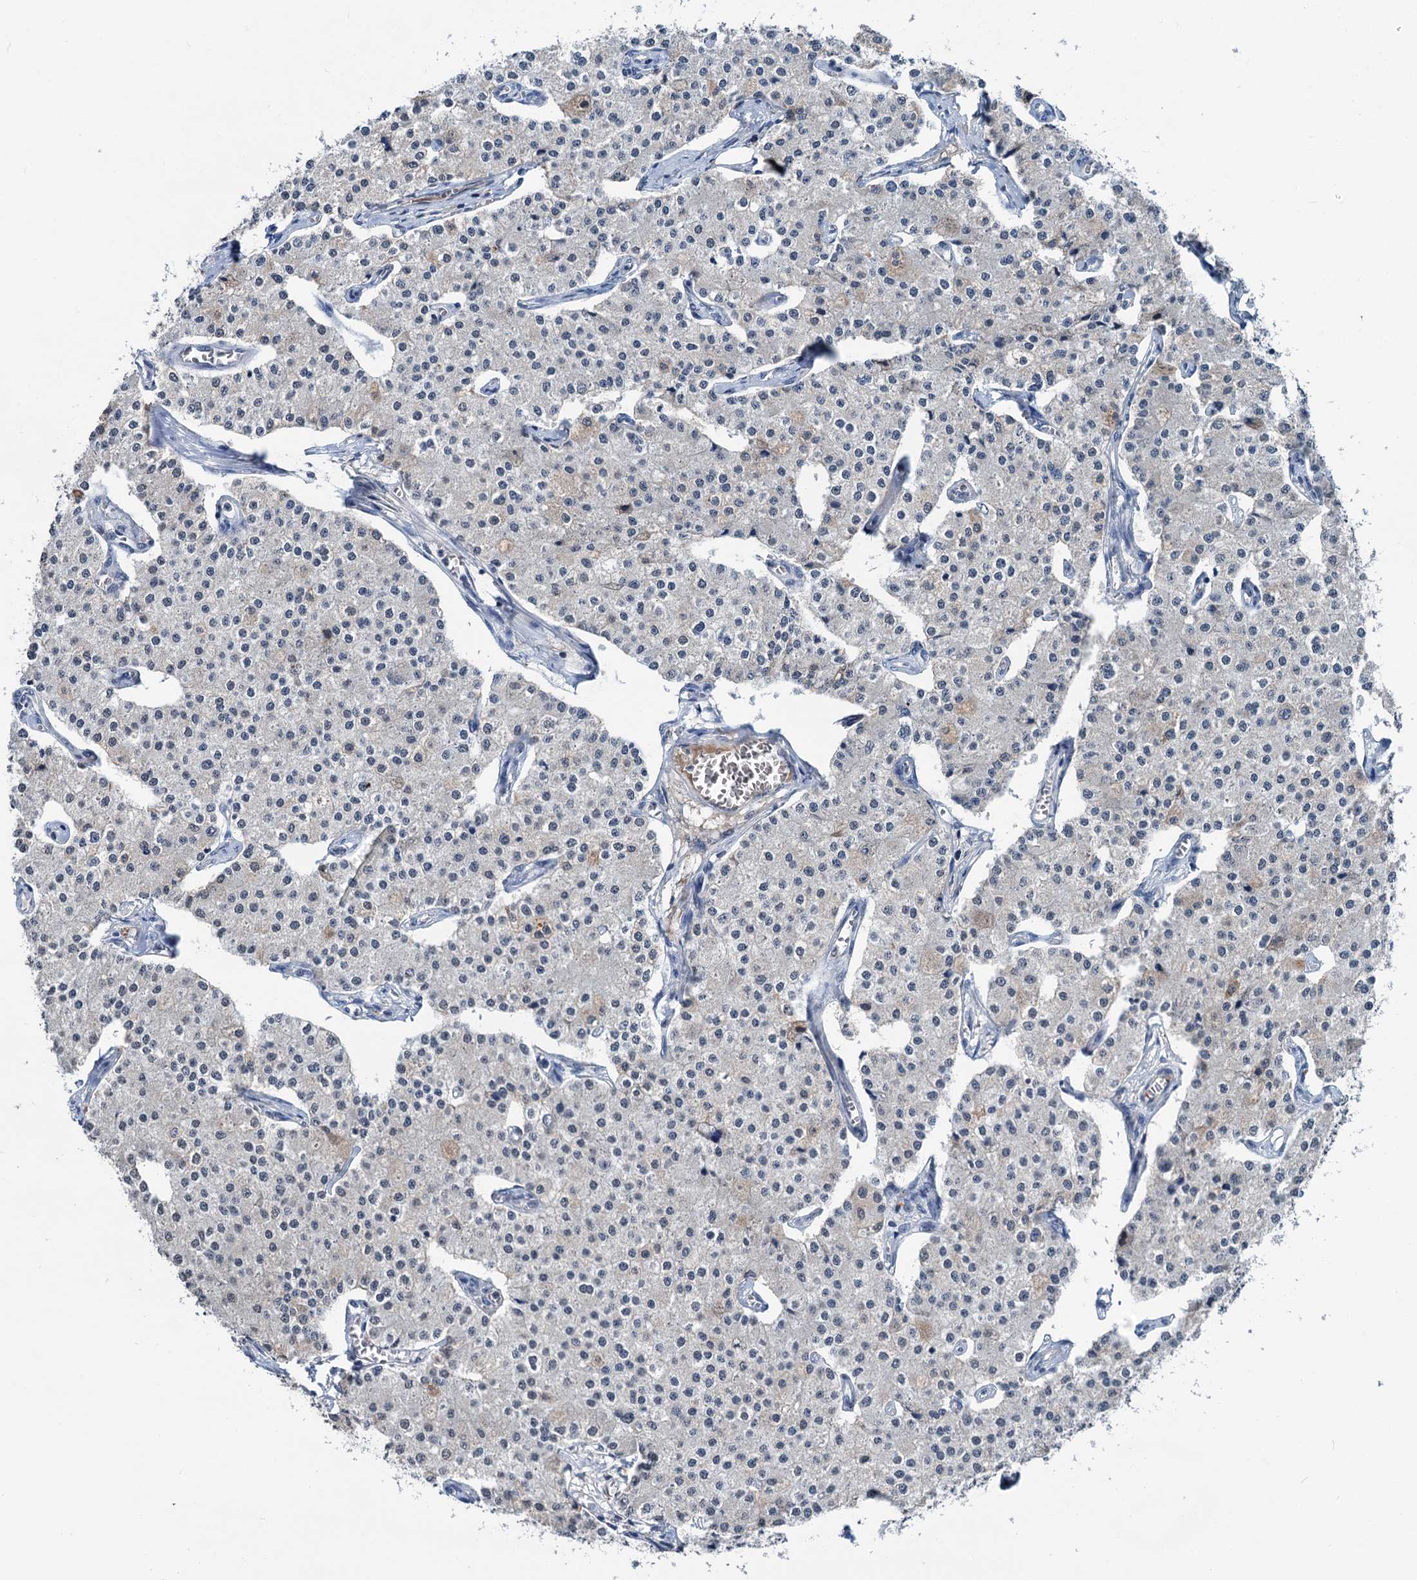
{"staining": {"intensity": "negative", "quantity": "none", "location": "none"}, "tissue": "carcinoid", "cell_type": "Tumor cells", "image_type": "cancer", "snomed": [{"axis": "morphology", "description": "Carcinoid, malignant, NOS"}, {"axis": "topography", "description": "Colon"}], "caption": "High power microscopy micrograph of an immunohistochemistry (IHC) image of malignant carcinoid, revealing no significant expression in tumor cells.", "gene": "SHLD1", "patient": {"sex": "female", "age": 52}}